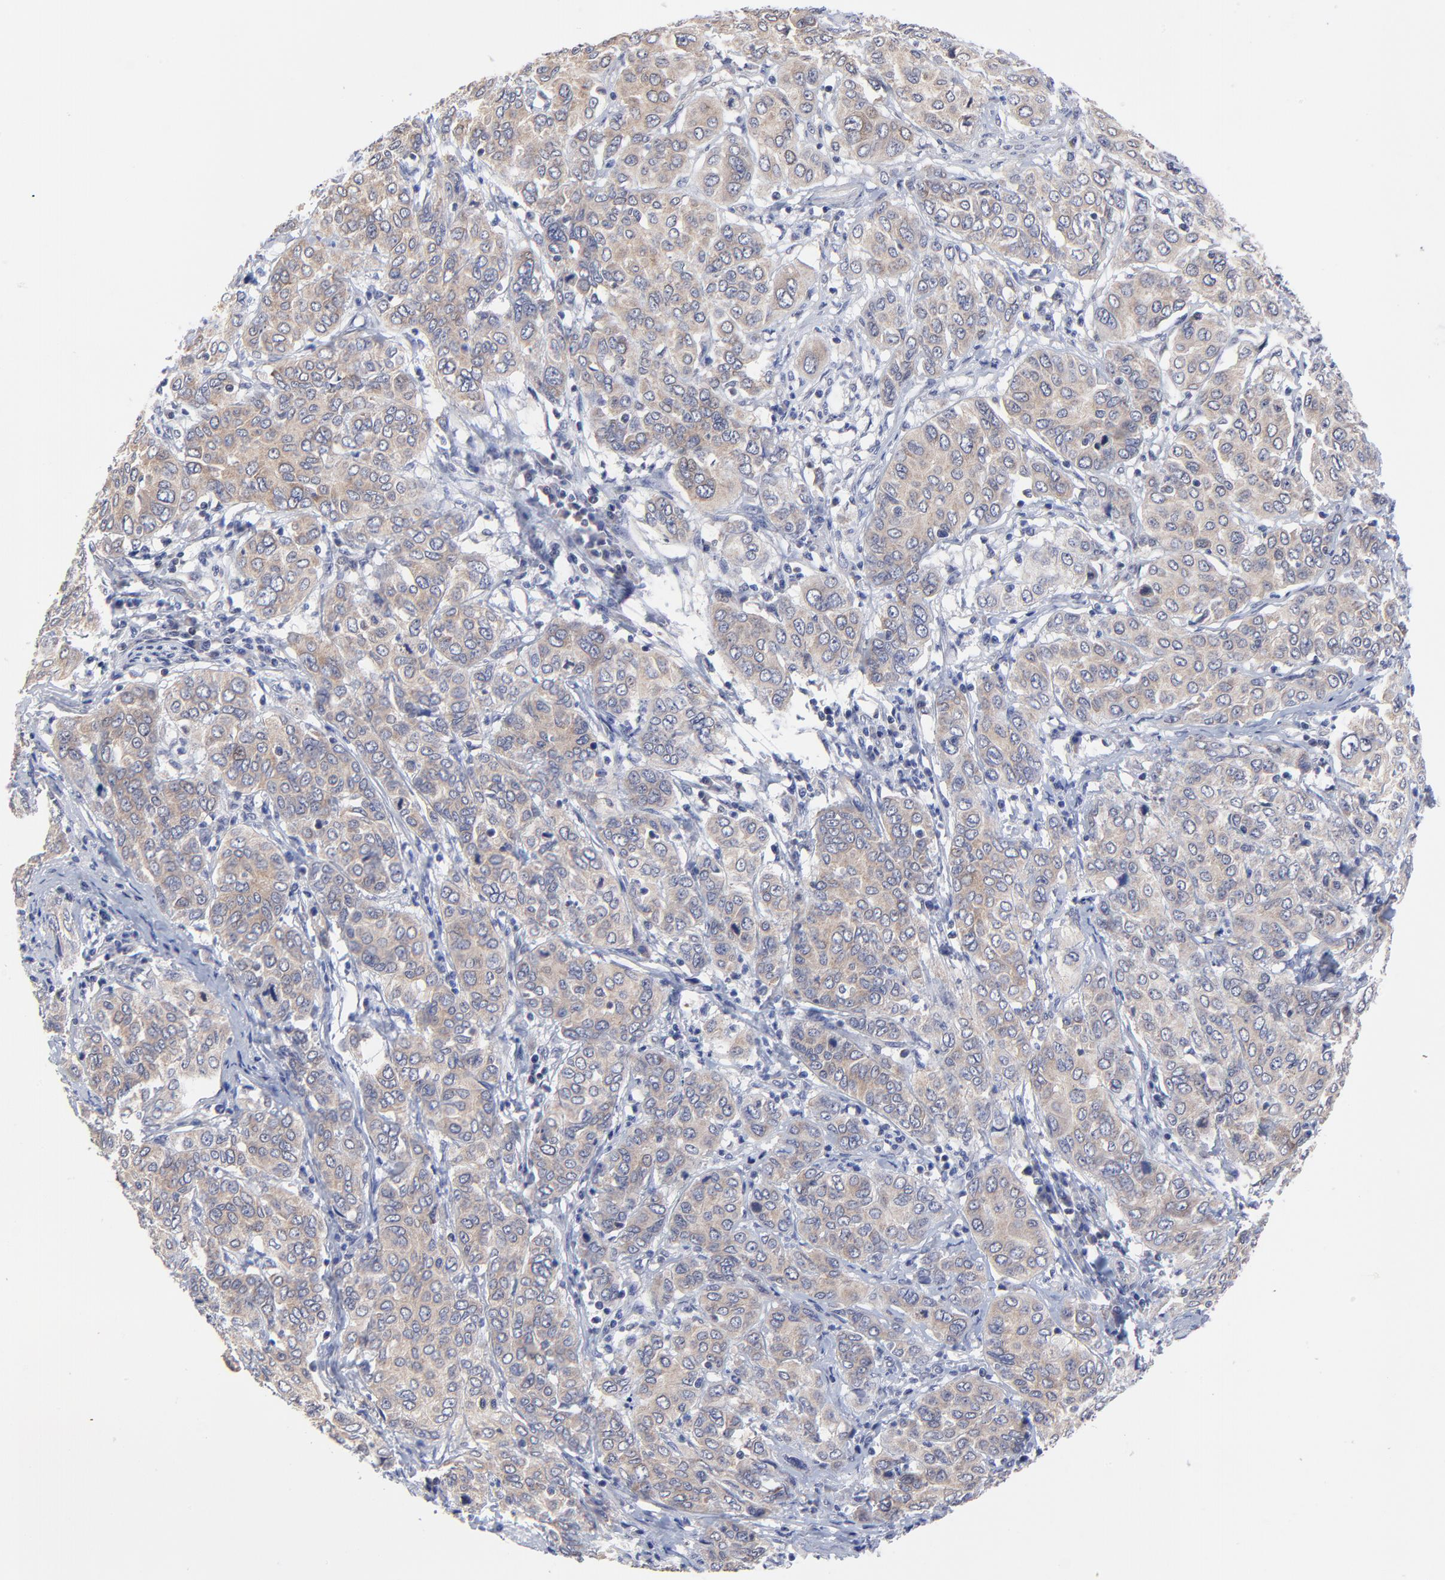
{"staining": {"intensity": "weak", "quantity": ">75%", "location": "cytoplasmic/membranous"}, "tissue": "cervical cancer", "cell_type": "Tumor cells", "image_type": "cancer", "snomed": [{"axis": "morphology", "description": "Squamous cell carcinoma, NOS"}, {"axis": "topography", "description": "Cervix"}], "caption": "Weak cytoplasmic/membranous protein staining is appreciated in approximately >75% of tumor cells in cervical squamous cell carcinoma.", "gene": "FBXO8", "patient": {"sex": "female", "age": 38}}